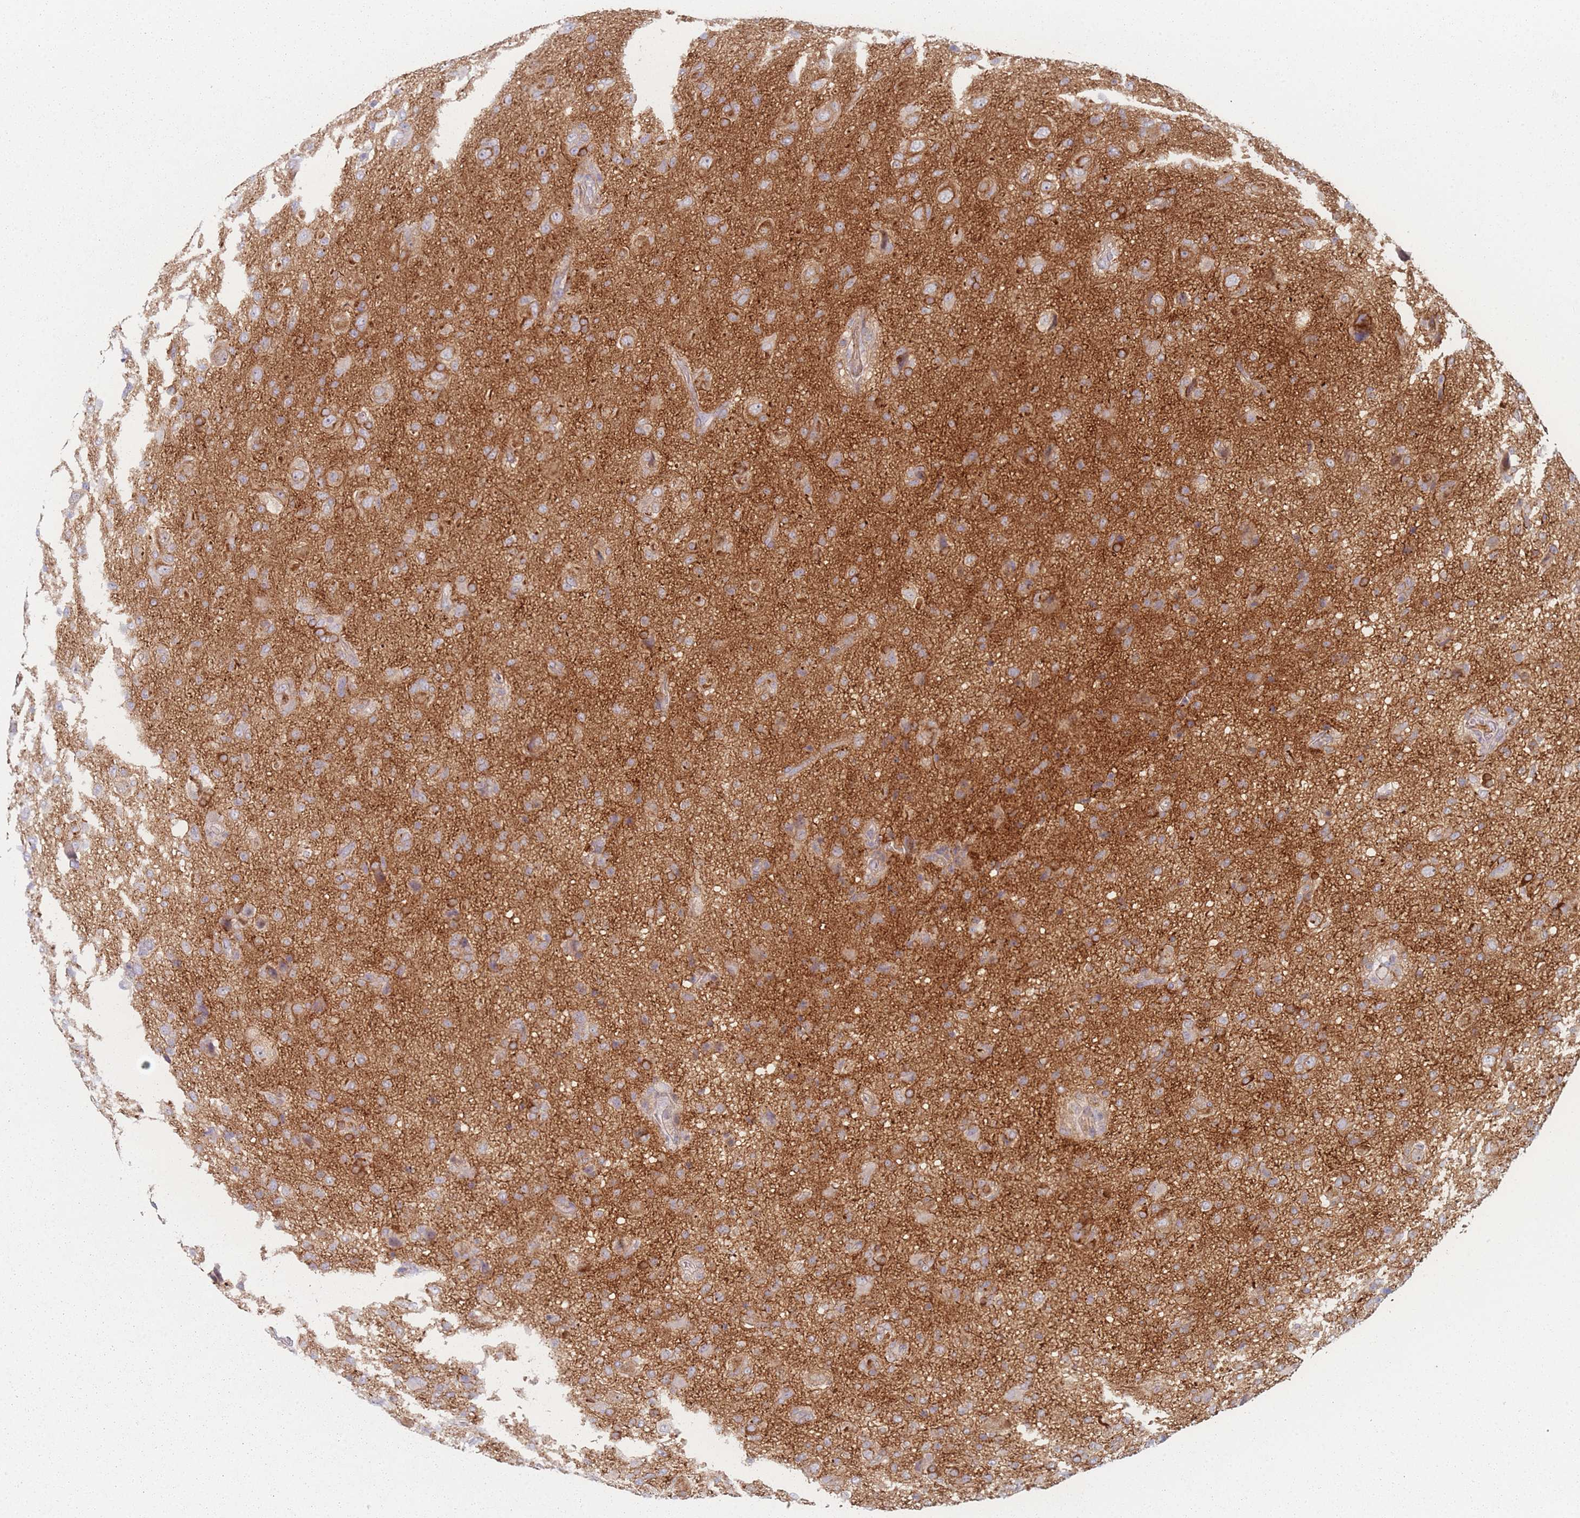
{"staining": {"intensity": "moderate", "quantity": ">75%", "location": "cytoplasmic/membranous"}, "tissue": "glioma", "cell_type": "Tumor cells", "image_type": "cancer", "snomed": [{"axis": "morphology", "description": "Glioma, malignant, High grade"}, {"axis": "topography", "description": "Brain"}], "caption": "Immunohistochemistry of glioma shows medium levels of moderate cytoplasmic/membranous staining in about >75% of tumor cells. (DAB (3,3'-diaminobenzidine) IHC with brightfield microscopy, high magnification).", "gene": "RNF4", "patient": {"sex": "female", "age": 57}}